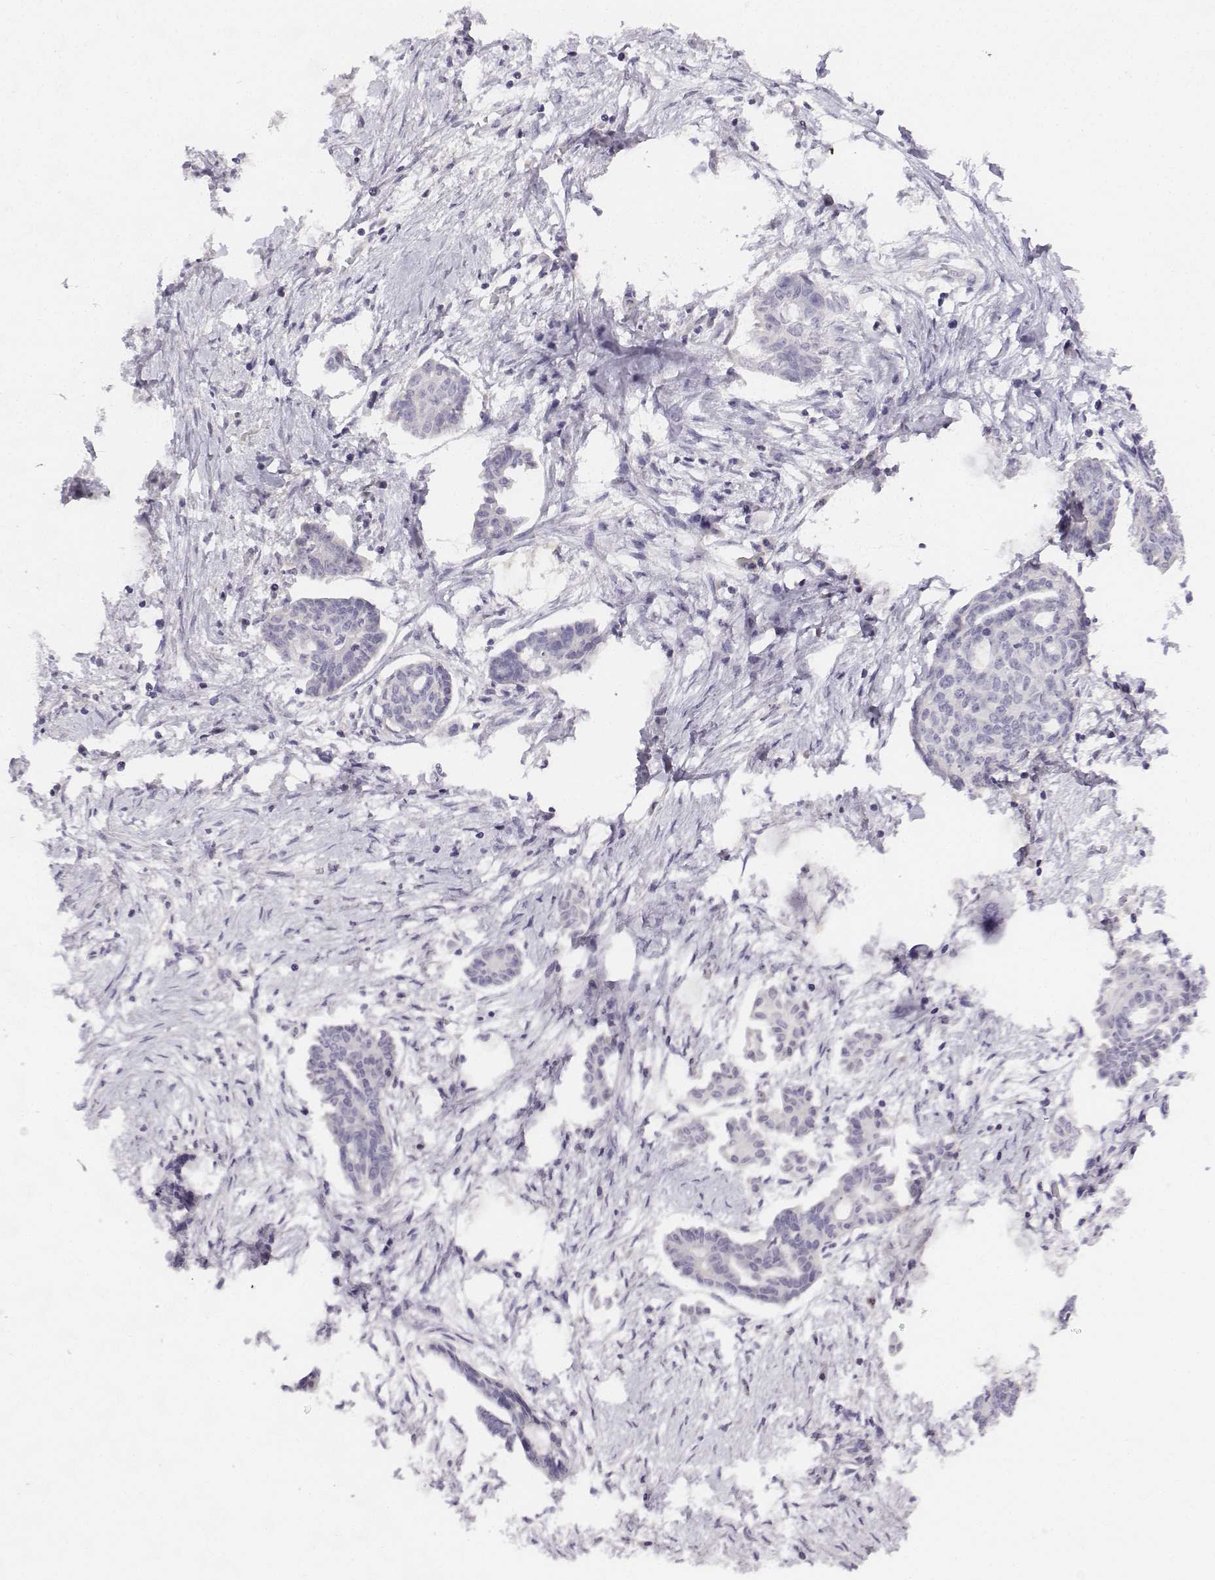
{"staining": {"intensity": "negative", "quantity": "none", "location": "none"}, "tissue": "ovarian cancer", "cell_type": "Tumor cells", "image_type": "cancer", "snomed": [{"axis": "morphology", "description": "Cystadenocarcinoma, serous, NOS"}, {"axis": "topography", "description": "Ovary"}], "caption": "The IHC histopathology image has no significant positivity in tumor cells of ovarian cancer tissue. Nuclei are stained in blue.", "gene": "UCN2", "patient": {"sex": "female", "age": 71}}